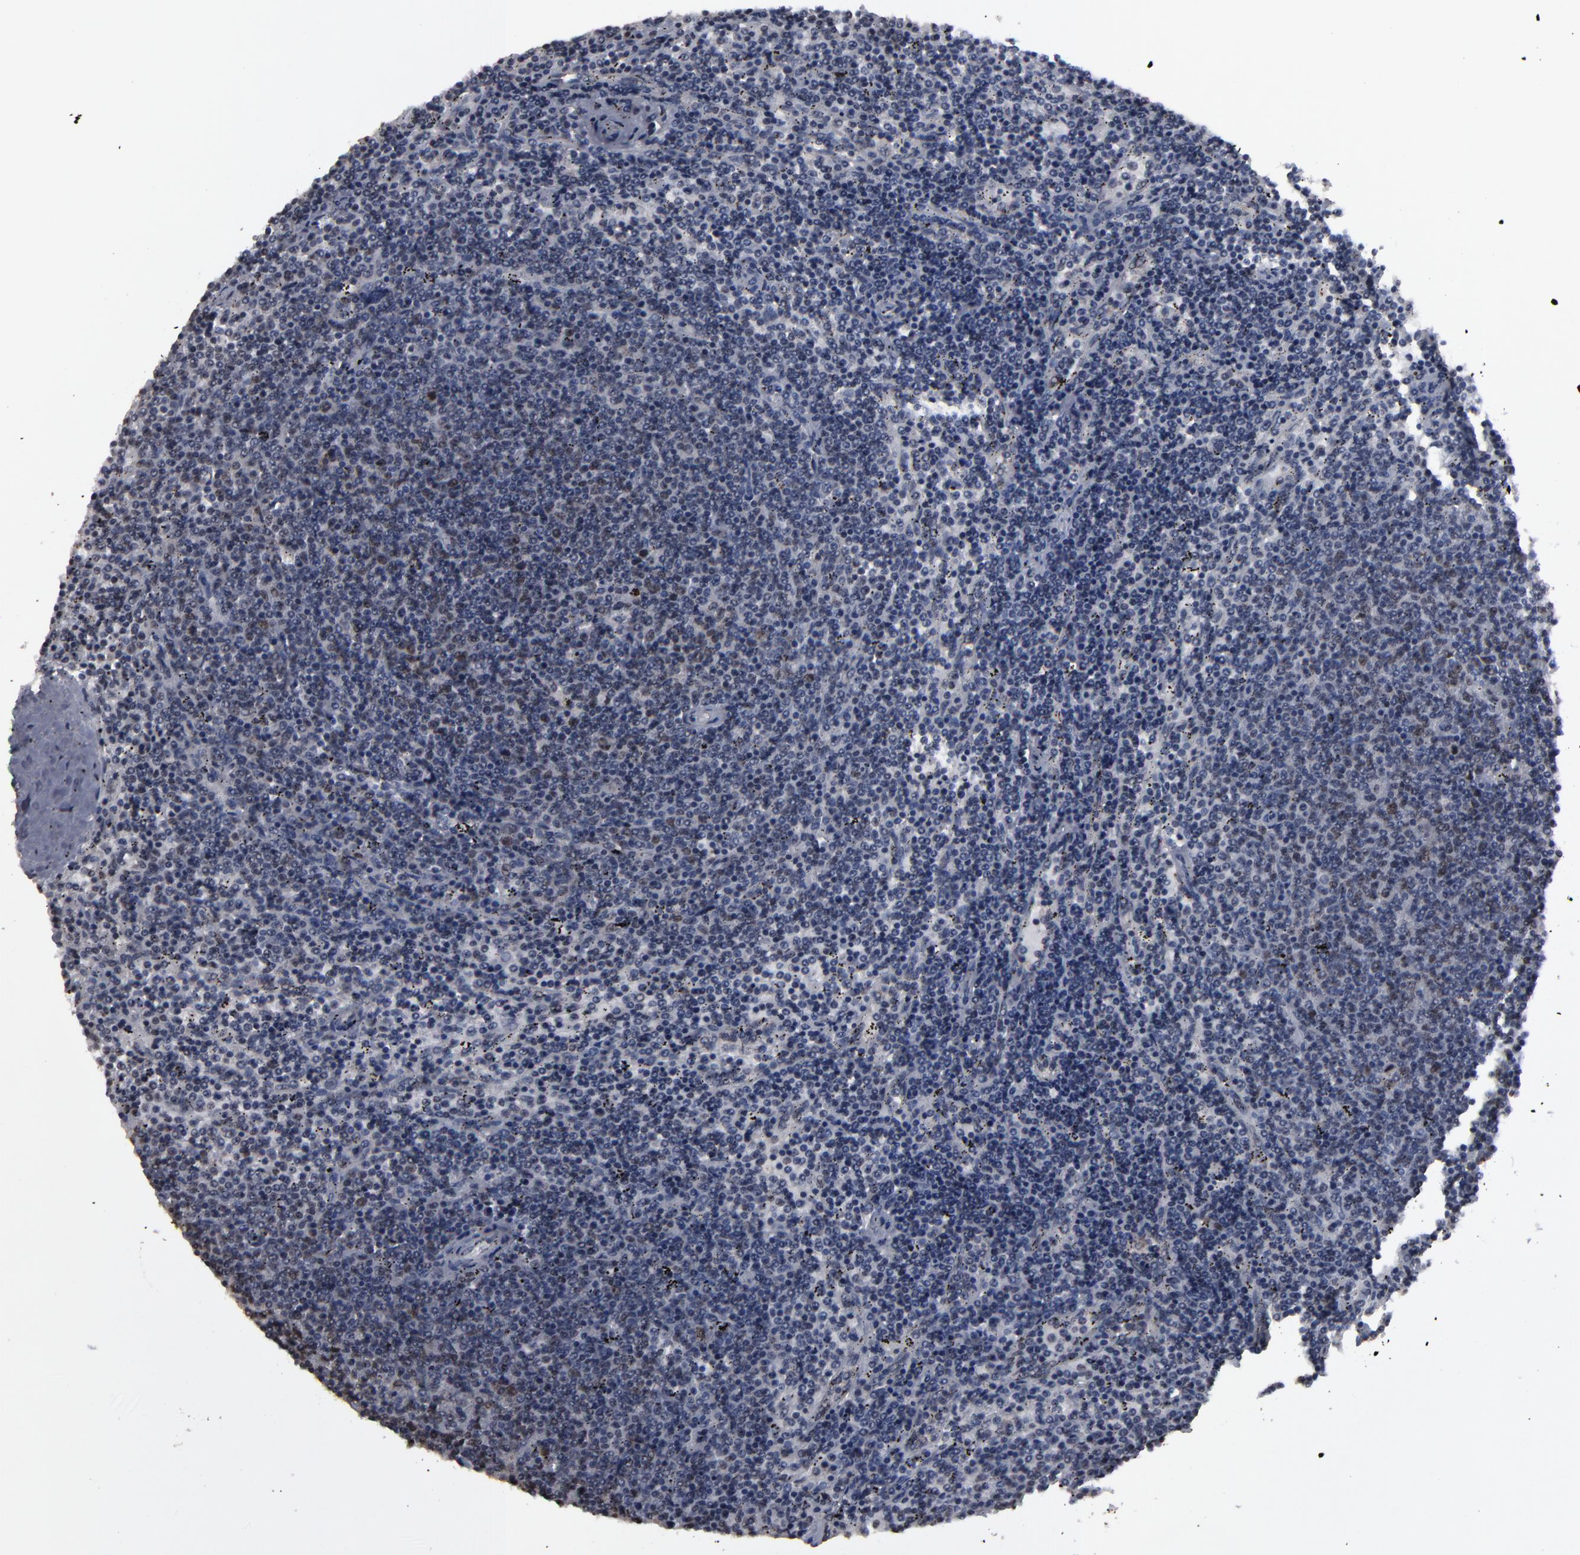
{"staining": {"intensity": "weak", "quantity": "<25%", "location": "nuclear"}, "tissue": "lymphoma", "cell_type": "Tumor cells", "image_type": "cancer", "snomed": [{"axis": "morphology", "description": "Malignant lymphoma, non-Hodgkin's type, Low grade"}, {"axis": "topography", "description": "Spleen"}], "caption": "Tumor cells show no significant staining in lymphoma. Nuclei are stained in blue.", "gene": "SSRP1", "patient": {"sex": "female", "age": 50}}